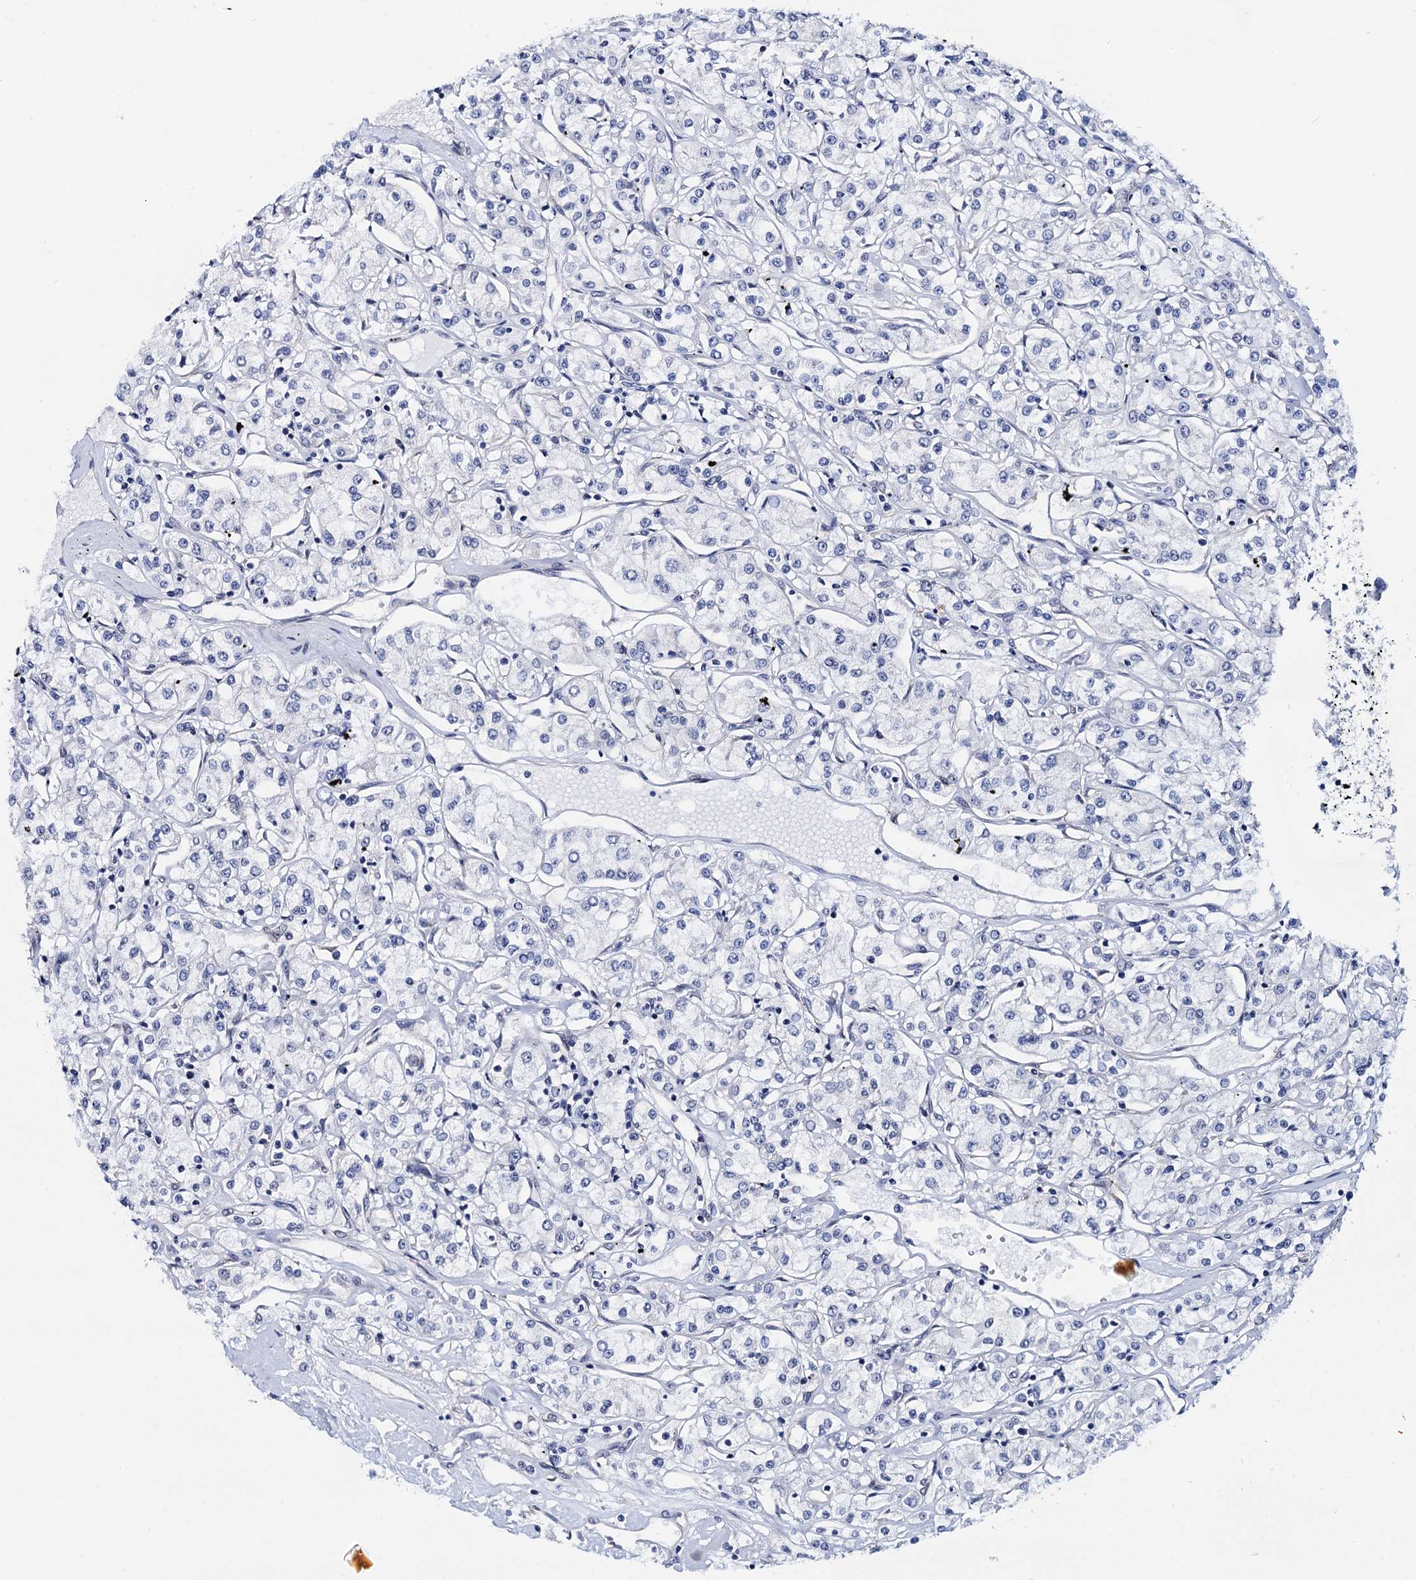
{"staining": {"intensity": "negative", "quantity": "none", "location": "none"}, "tissue": "renal cancer", "cell_type": "Tumor cells", "image_type": "cancer", "snomed": [{"axis": "morphology", "description": "Adenocarcinoma, NOS"}, {"axis": "topography", "description": "Kidney"}], "caption": "This is an immunohistochemistry (IHC) histopathology image of human adenocarcinoma (renal). There is no expression in tumor cells.", "gene": "C16orf87", "patient": {"sex": "female", "age": 59}}